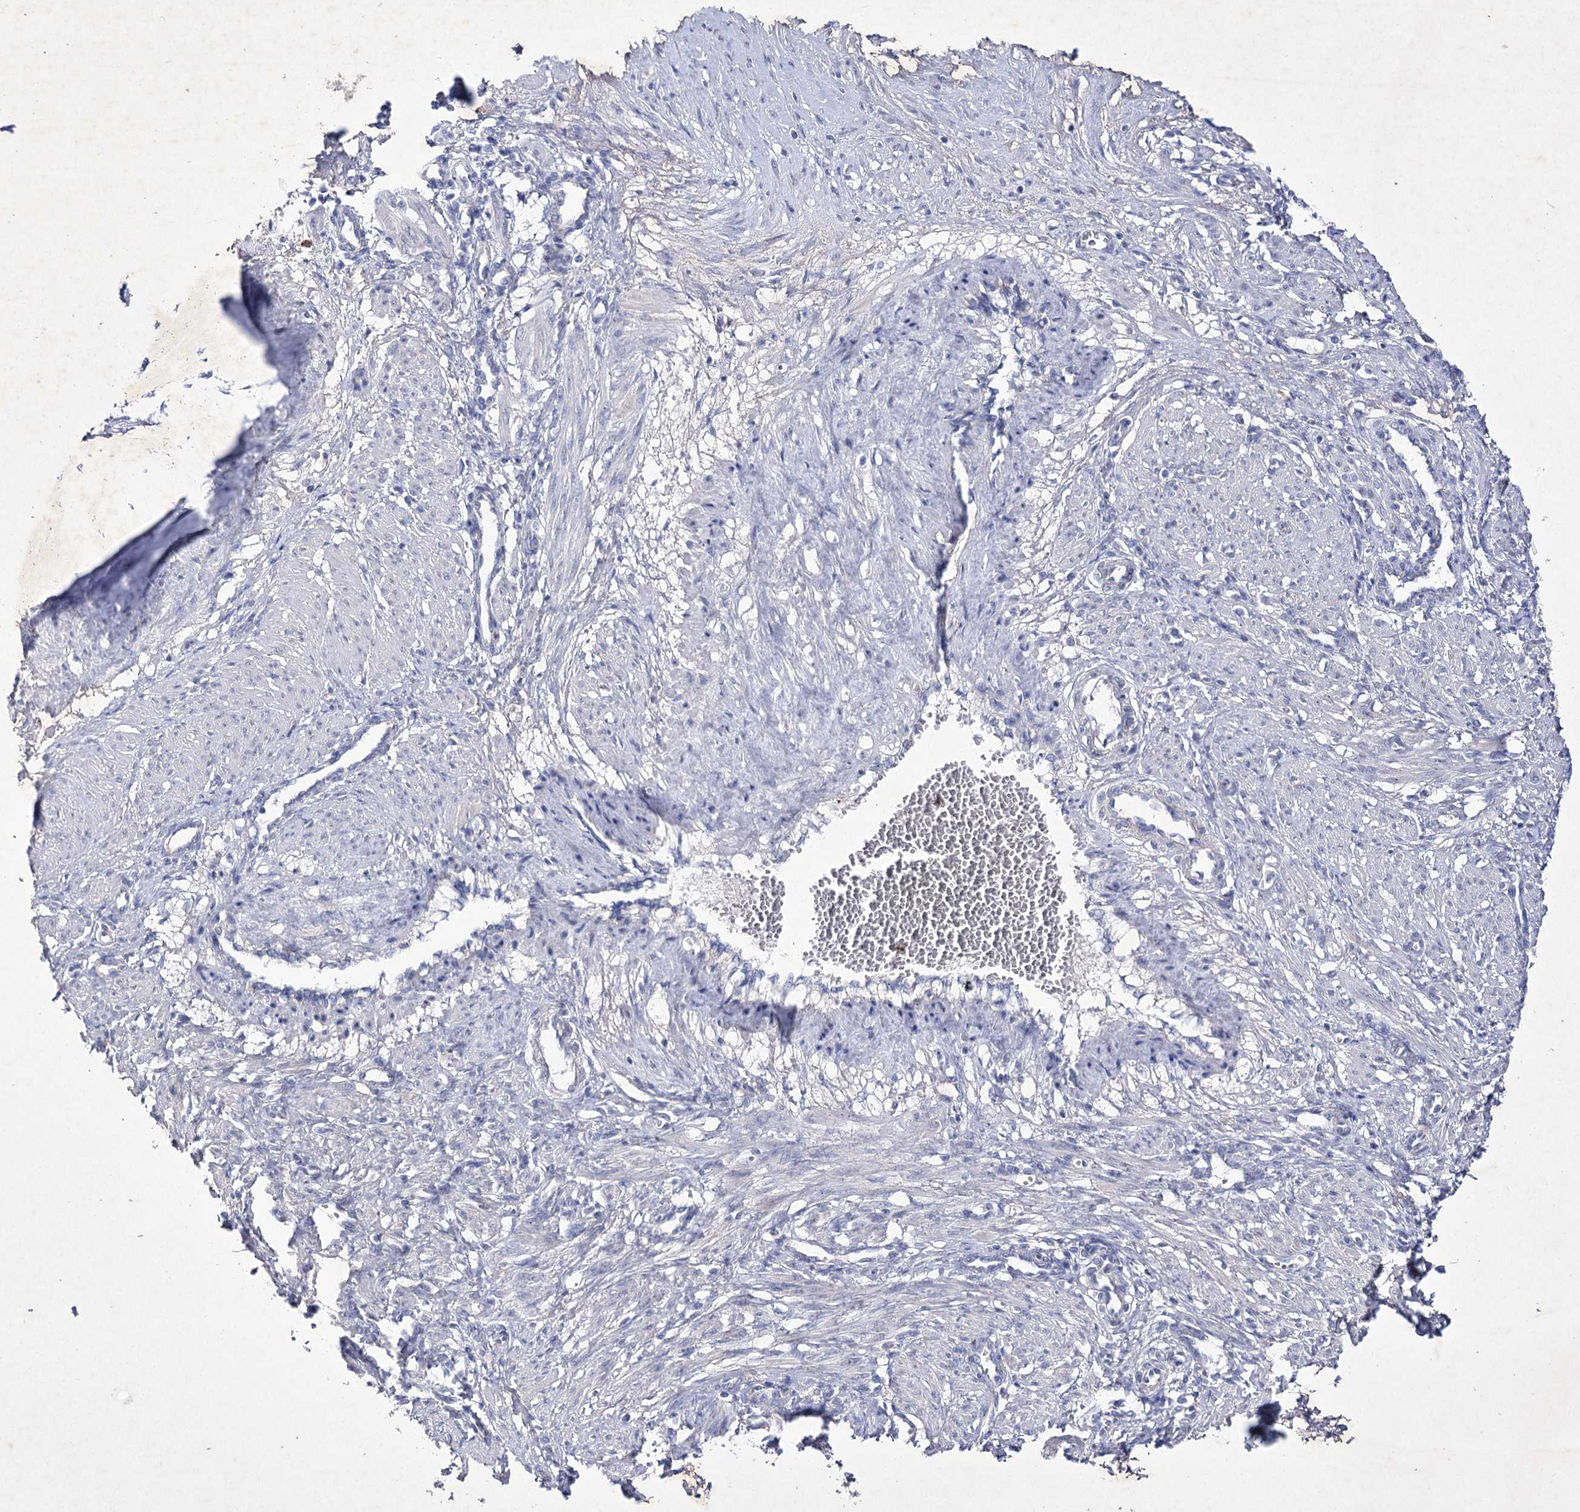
{"staining": {"intensity": "negative", "quantity": "none", "location": "none"}, "tissue": "smooth muscle", "cell_type": "Smooth muscle cells", "image_type": "normal", "snomed": [{"axis": "morphology", "description": "Normal tissue, NOS"}, {"axis": "topography", "description": "Endometrium"}], "caption": "Immunohistochemistry (IHC) of unremarkable smooth muscle shows no staining in smooth muscle cells. (Brightfield microscopy of DAB IHC at high magnification).", "gene": "COX15", "patient": {"sex": "female", "age": 33}}